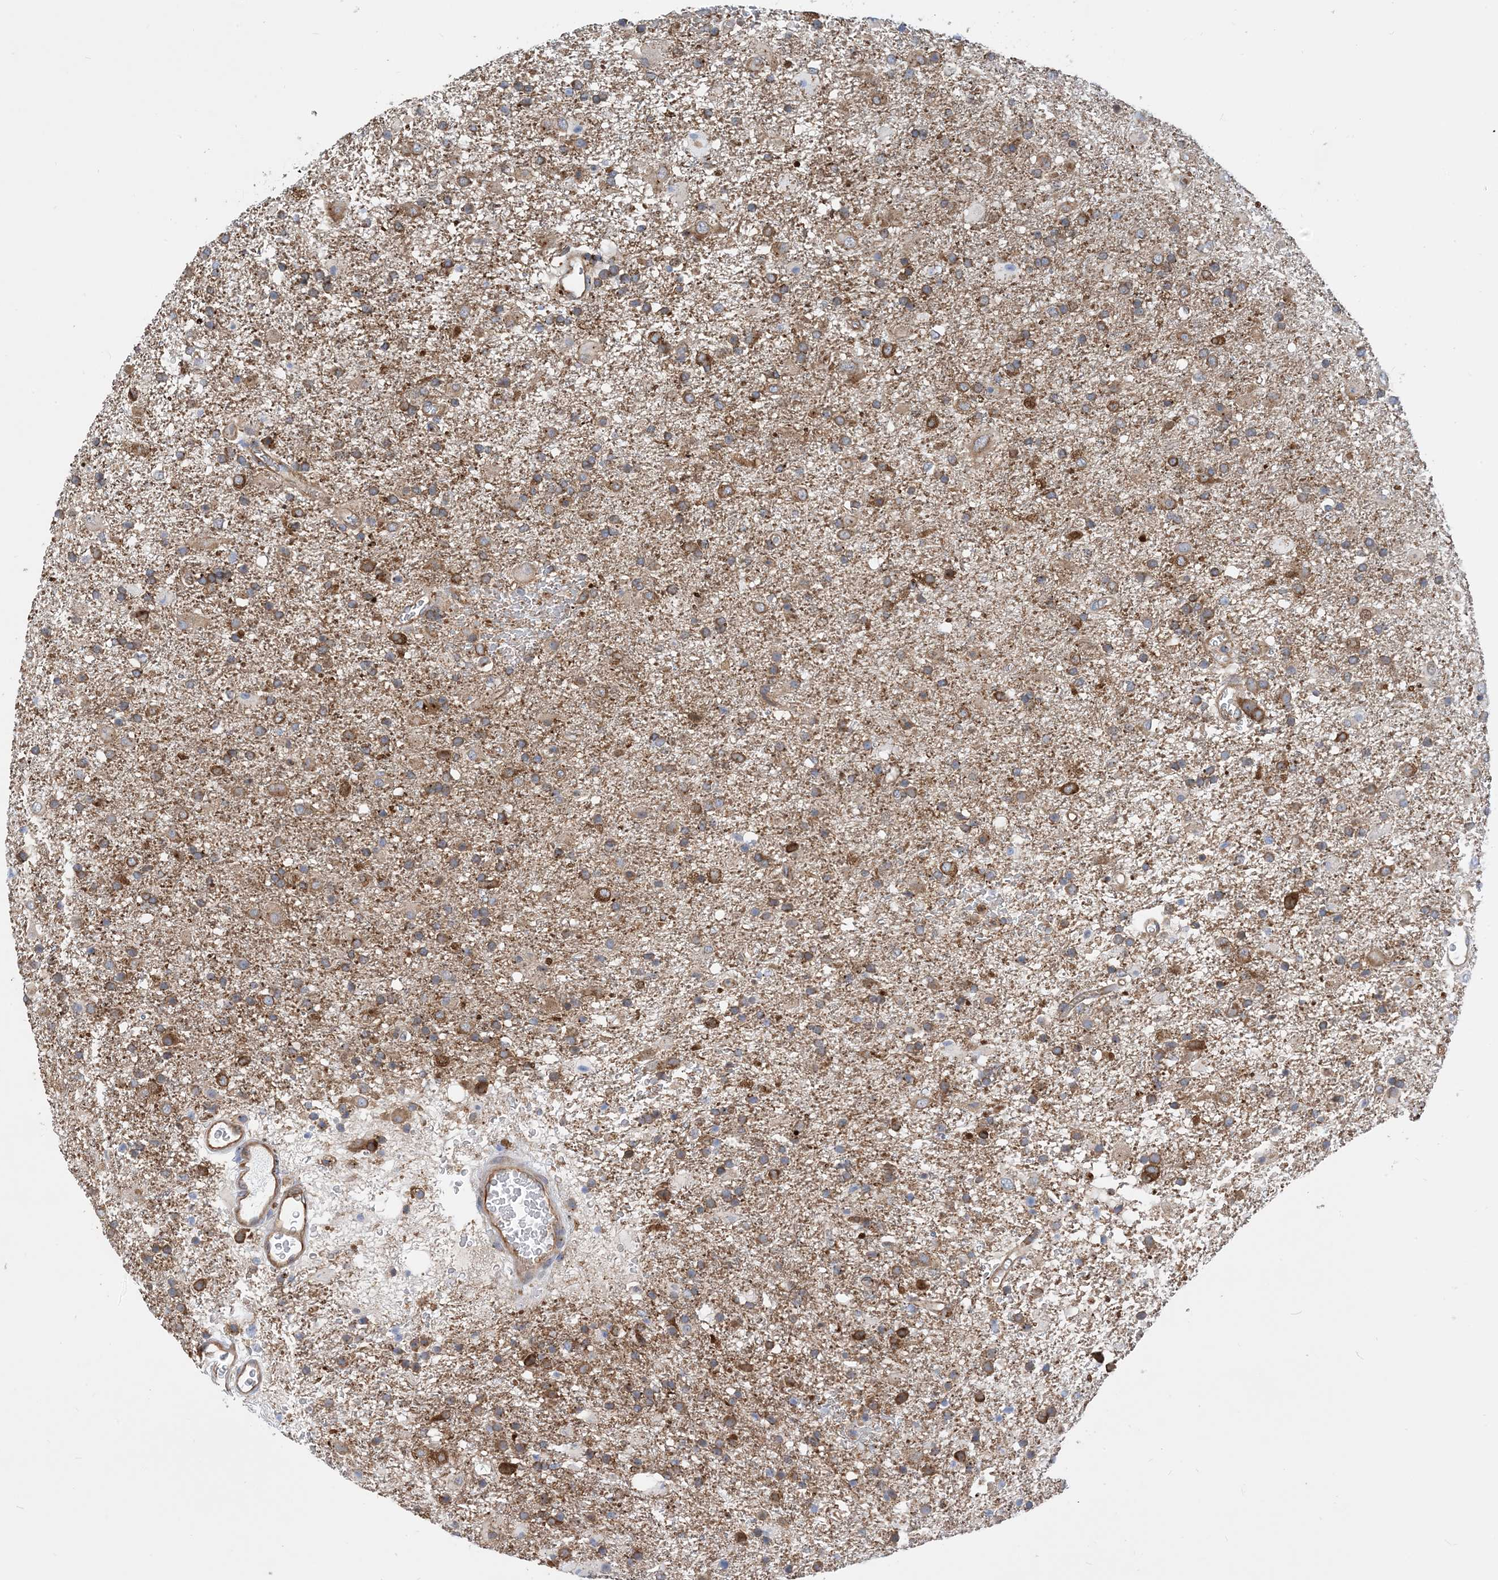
{"staining": {"intensity": "moderate", "quantity": ">75%", "location": "cytoplasmic/membranous"}, "tissue": "glioma", "cell_type": "Tumor cells", "image_type": "cancer", "snomed": [{"axis": "morphology", "description": "Glioma, malignant, Low grade"}, {"axis": "topography", "description": "Brain"}], "caption": "A medium amount of moderate cytoplasmic/membranous expression is identified in approximately >75% of tumor cells in malignant glioma (low-grade) tissue. (DAB (3,3'-diaminobenzidine) IHC with brightfield microscopy, high magnification).", "gene": "DYNC1LI1", "patient": {"sex": "male", "age": 65}}